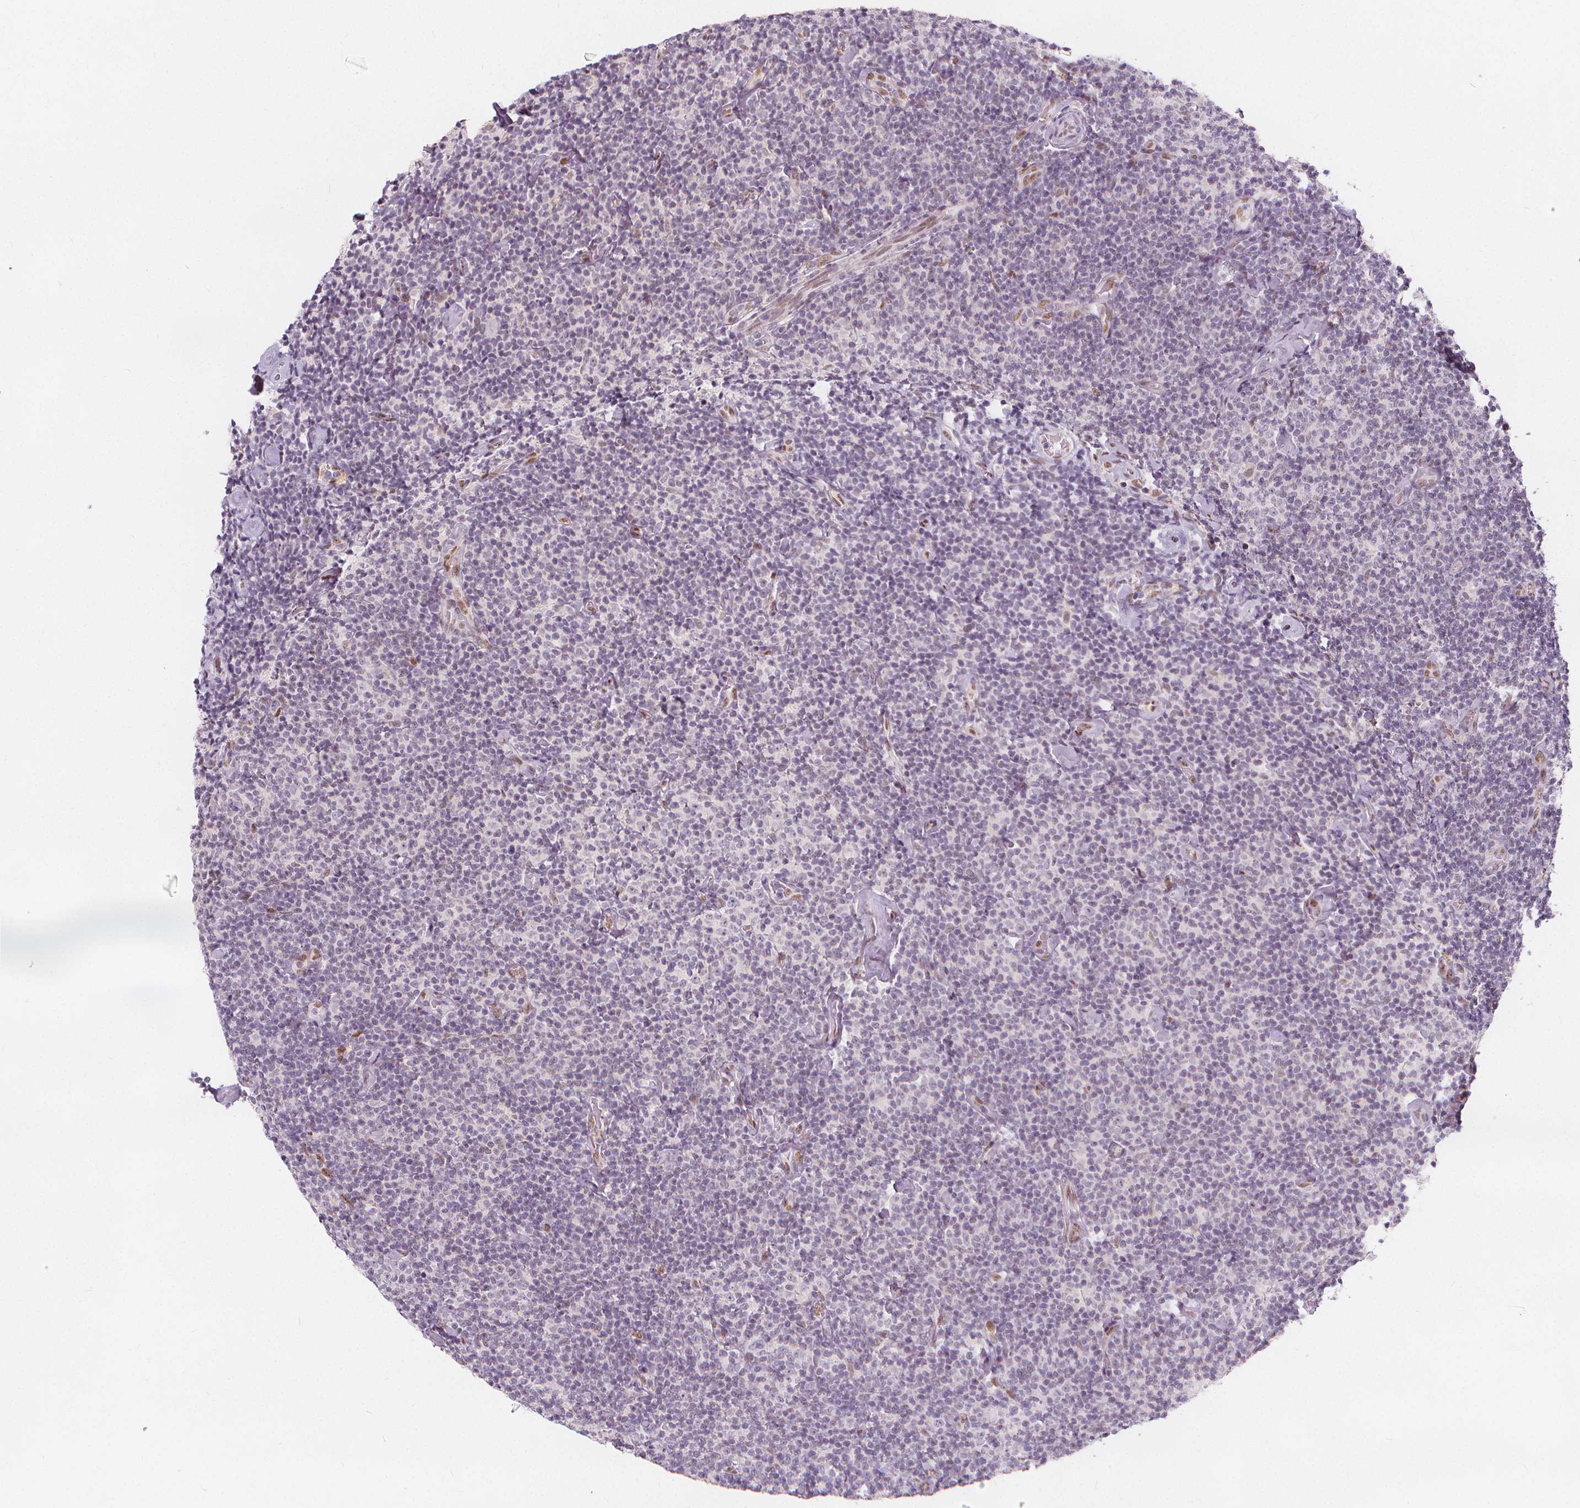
{"staining": {"intensity": "negative", "quantity": "none", "location": "none"}, "tissue": "lymphoma", "cell_type": "Tumor cells", "image_type": "cancer", "snomed": [{"axis": "morphology", "description": "Malignant lymphoma, non-Hodgkin's type, Low grade"}, {"axis": "topography", "description": "Lymph node"}], "caption": "DAB (3,3'-diaminobenzidine) immunohistochemical staining of low-grade malignant lymphoma, non-Hodgkin's type reveals no significant positivity in tumor cells.", "gene": "DRC3", "patient": {"sex": "male", "age": 81}}